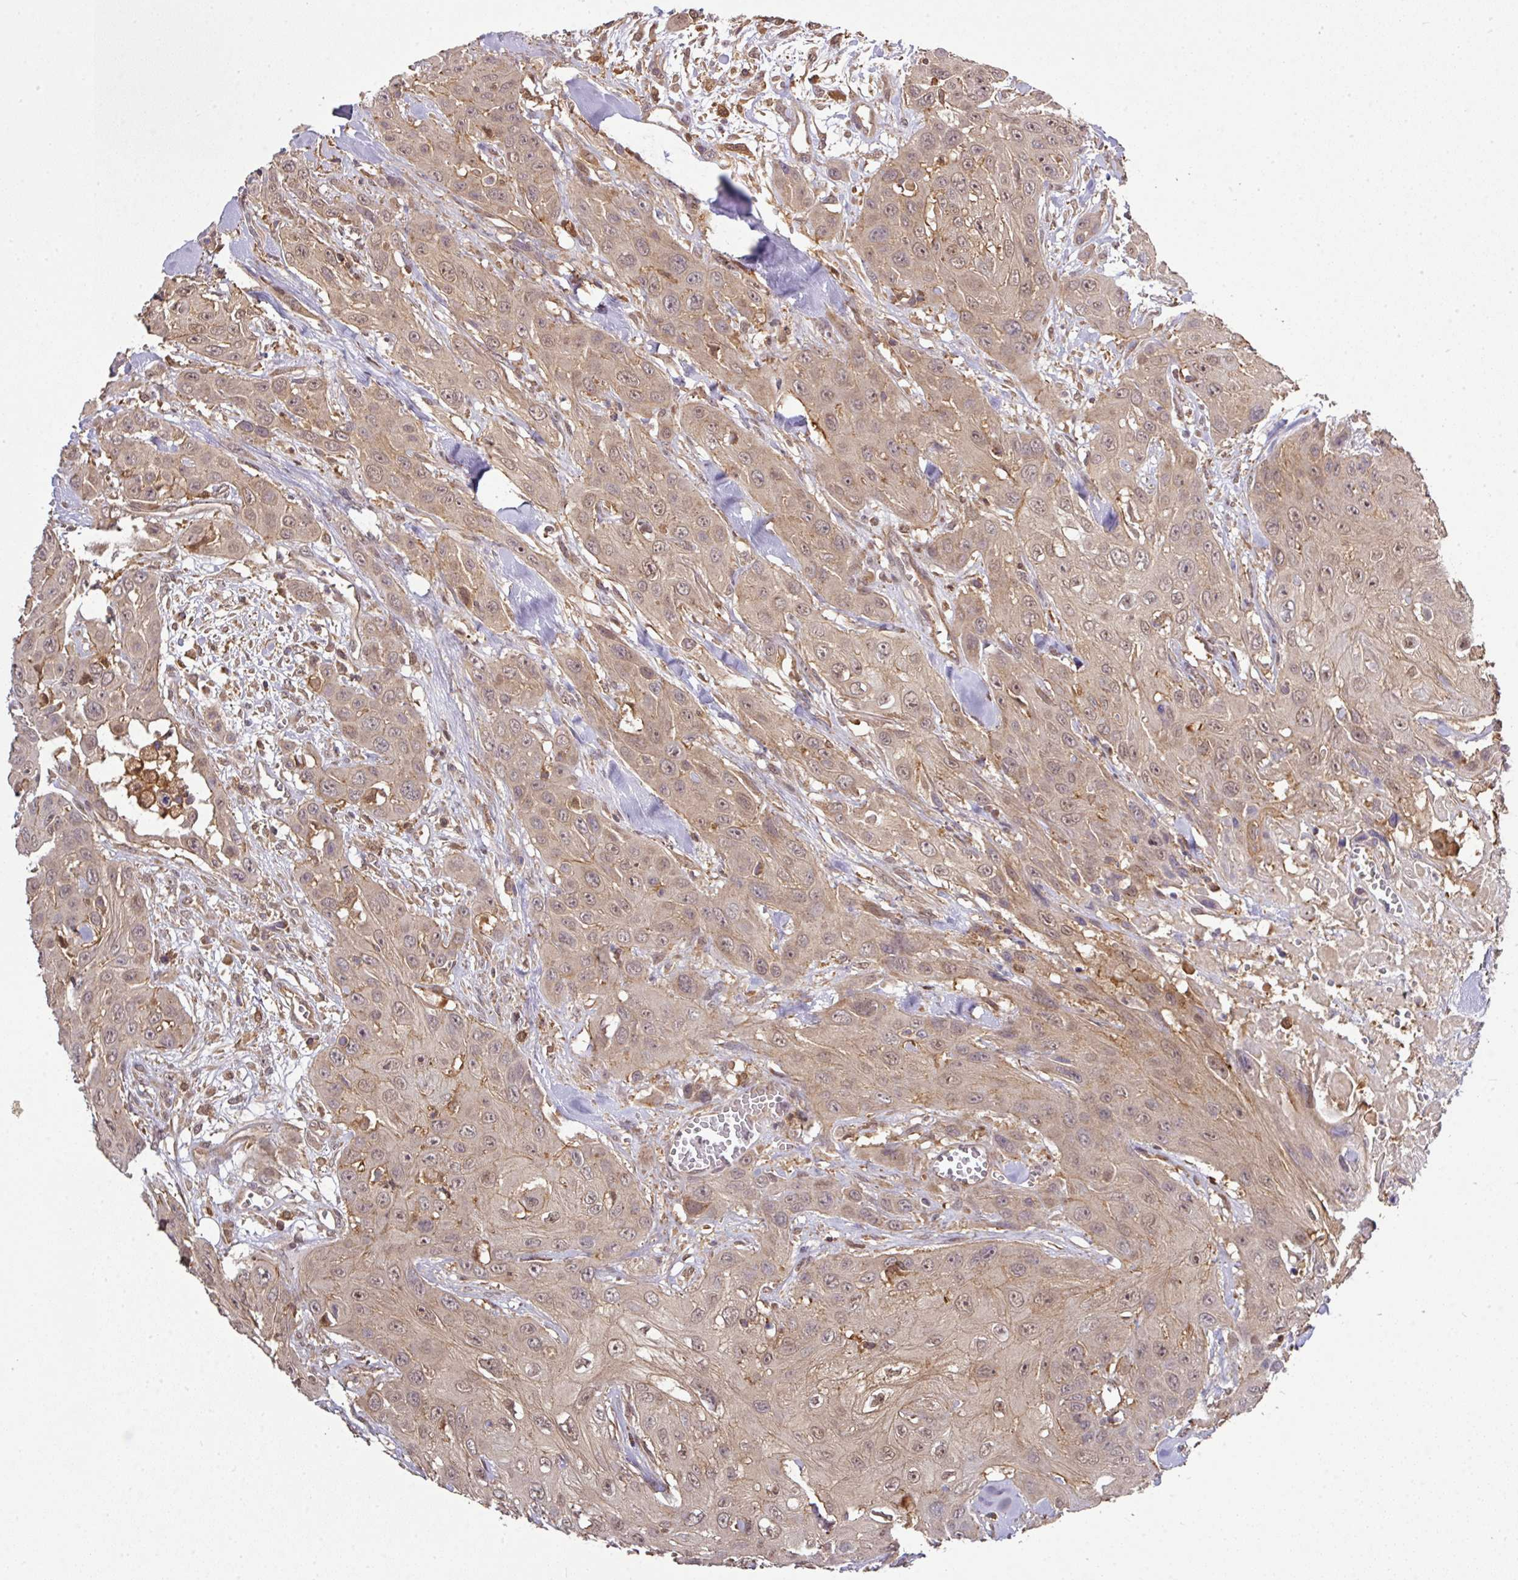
{"staining": {"intensity": "weak", "quantity": ">75%", "location": "nuclear"}, "tissue": "head and neck cancer", "cell_type": "Tumor cells", "image_type": "cancer", "snomed": [{"axis": "morphology", "description": "Squamous cell carcinoma, NOS"}, {"axis": "topography", "description": "Head-Neck"}], "caption": "A low amount of weak nuclear expression is present in approximately >75% of tumor cells in squamous cell carcinoma (head and neck) tissue.", "gene": "ARPIN", "patient": {"sex": "male", "age": 81}}